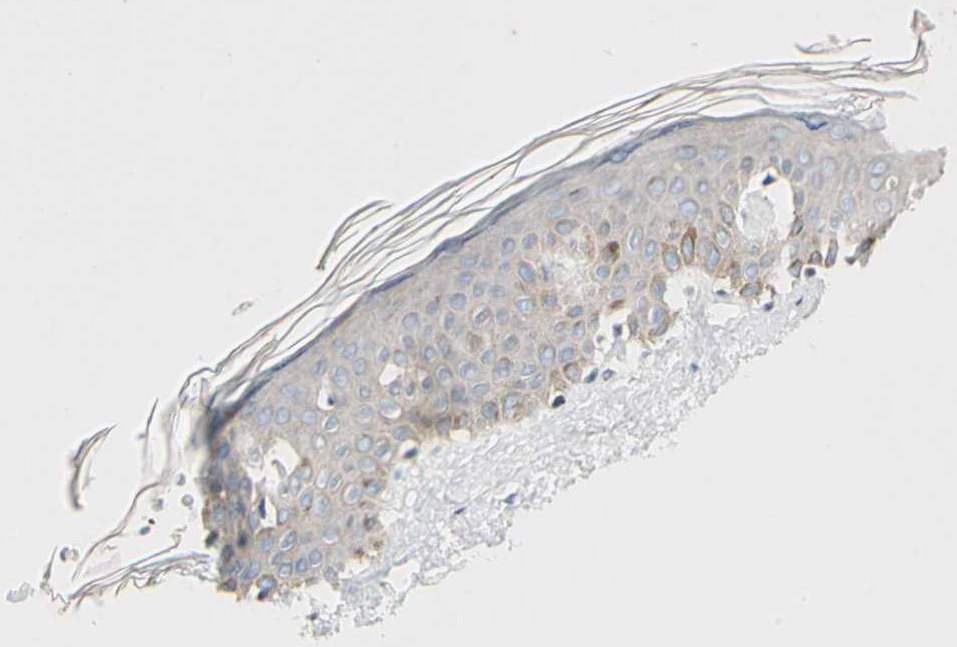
{"staining": {"intensity": "weak", "quantity": ">75%", "location": "cytoplasmic/membranous"}, "tissue": "skin", "cell_type": "Fibroblasts", "image_type": "normal", "snomed": [{"axis": "morphology", "description": "Normal tissue, NOS"}, {"axis": "topography", "description": "Skin"}], "caption": "Protein expression analysis of benign human skin reveals weak cytoplasmic/membranous expression in about >75% of fibroblasts. (IHC, brightfield microscopy, high magnification).", "gene": "CDH6", "patient": {"sex": "male", "age": 67}}